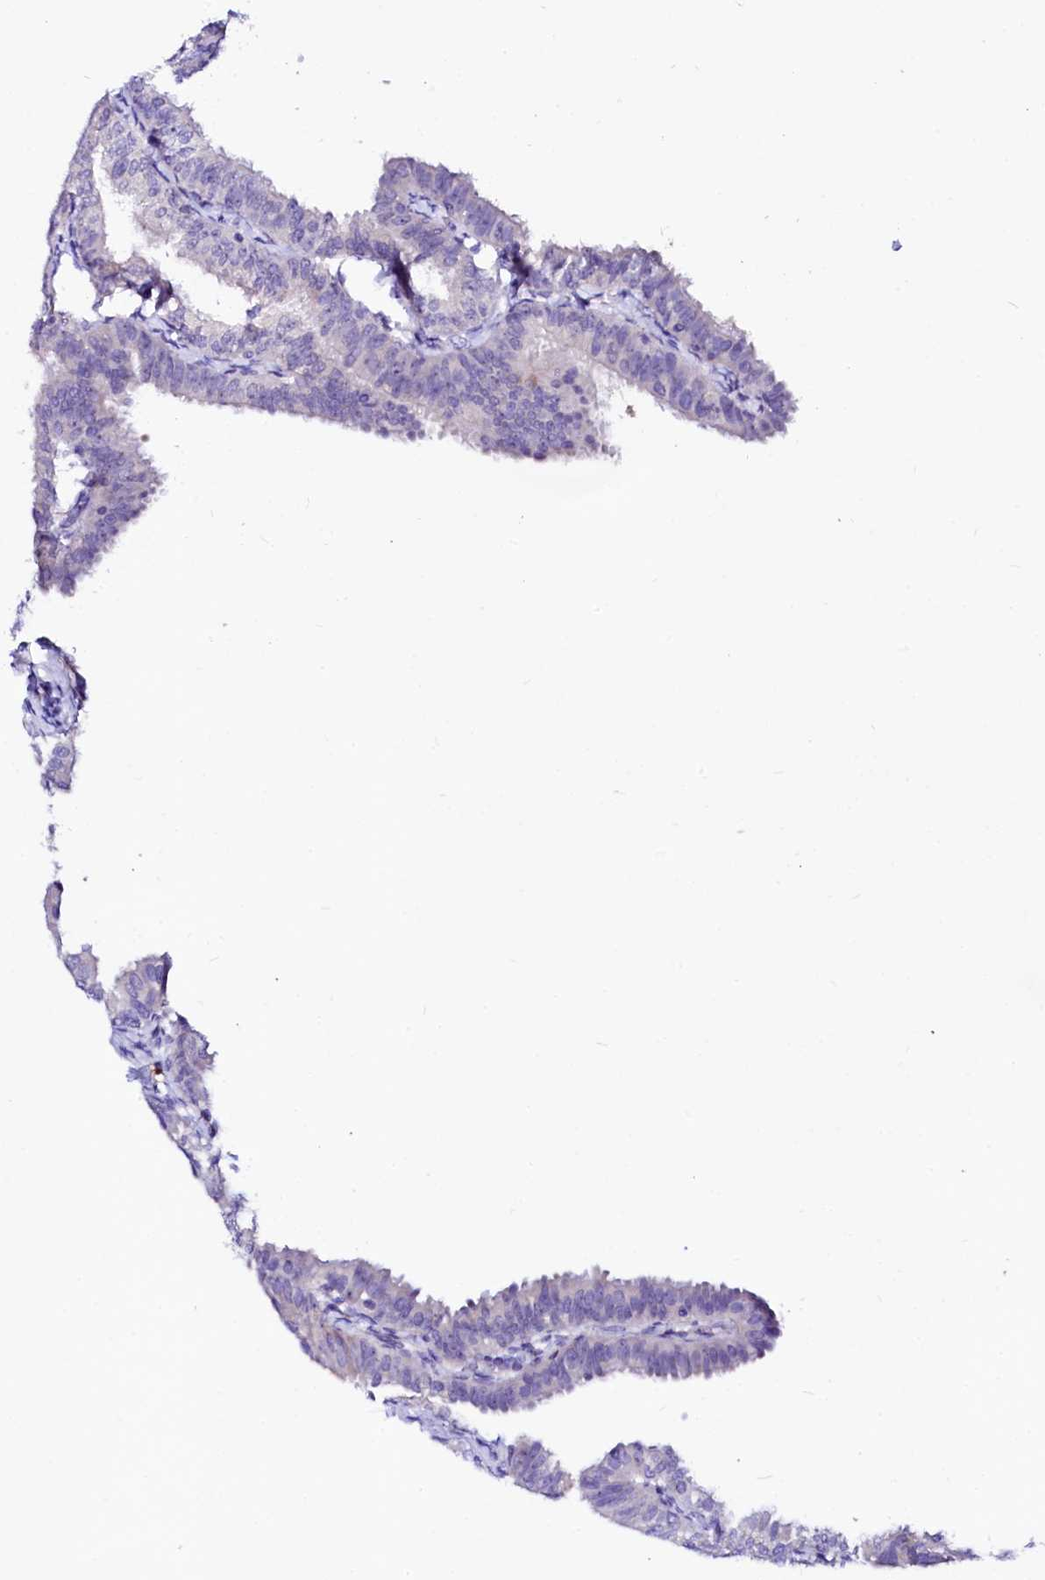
{"staining": {"intensity": "negative", "quantity": "none", "location": "none"}, "tissue": "fallopian tube", "cell_type": "Glandular cells", "image_type": "normal", "snomed": [{"axis": "morphology", "description": "Normal tissue, NOS"}, {"axis": "topography", "description": "Fallopian tube"}], "caption": "Glandular cells are negative for brown protein staining in unremarkable fallopian tube. (DAB immunohistochemistry visualized using brightfield microscopy, high magnification).", "gene": "BTBD16", "patient": {"sex": "female", "age": 35}}